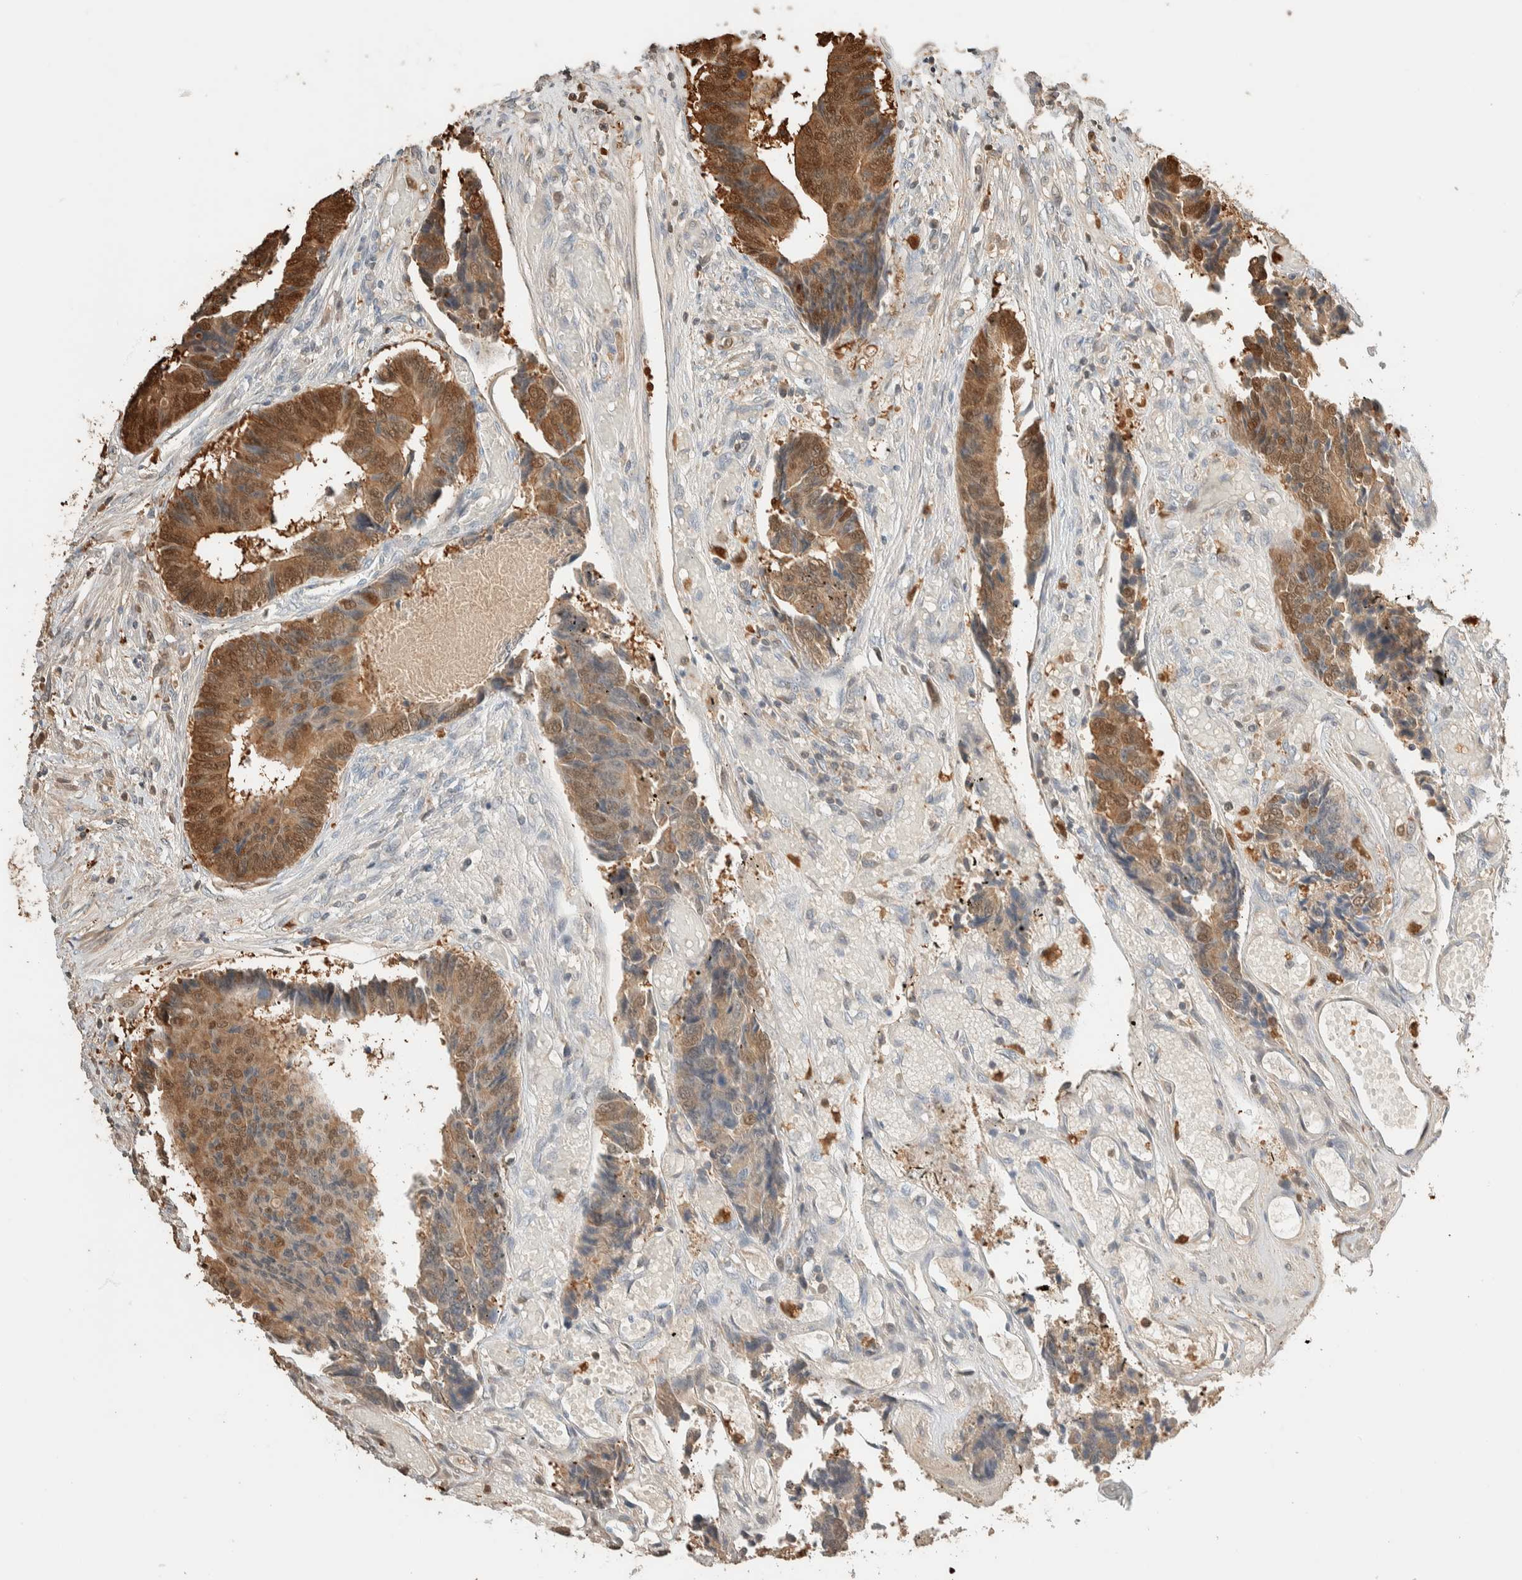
{"staining": {"intensity": "moderate", "quantity": ">75%", "location": "cytoplasmic/membranous,nuclear"}, "tissue": "colorectal cancer", "cell_type": "Tumor cells", "image_type": "cancer", "snomed": [{"axis": "morphology", "description": "Adenocarcinoma, NOS"}, {"axis": "topography", "description": "Rectum"}], "caption": "Human colorectal cancer (adenocarcinoma) stained with a protein marker reveals moderate staining in tumor cells.", "gene": "SETD4", "patient": {"sex": "male", "age": 84}}